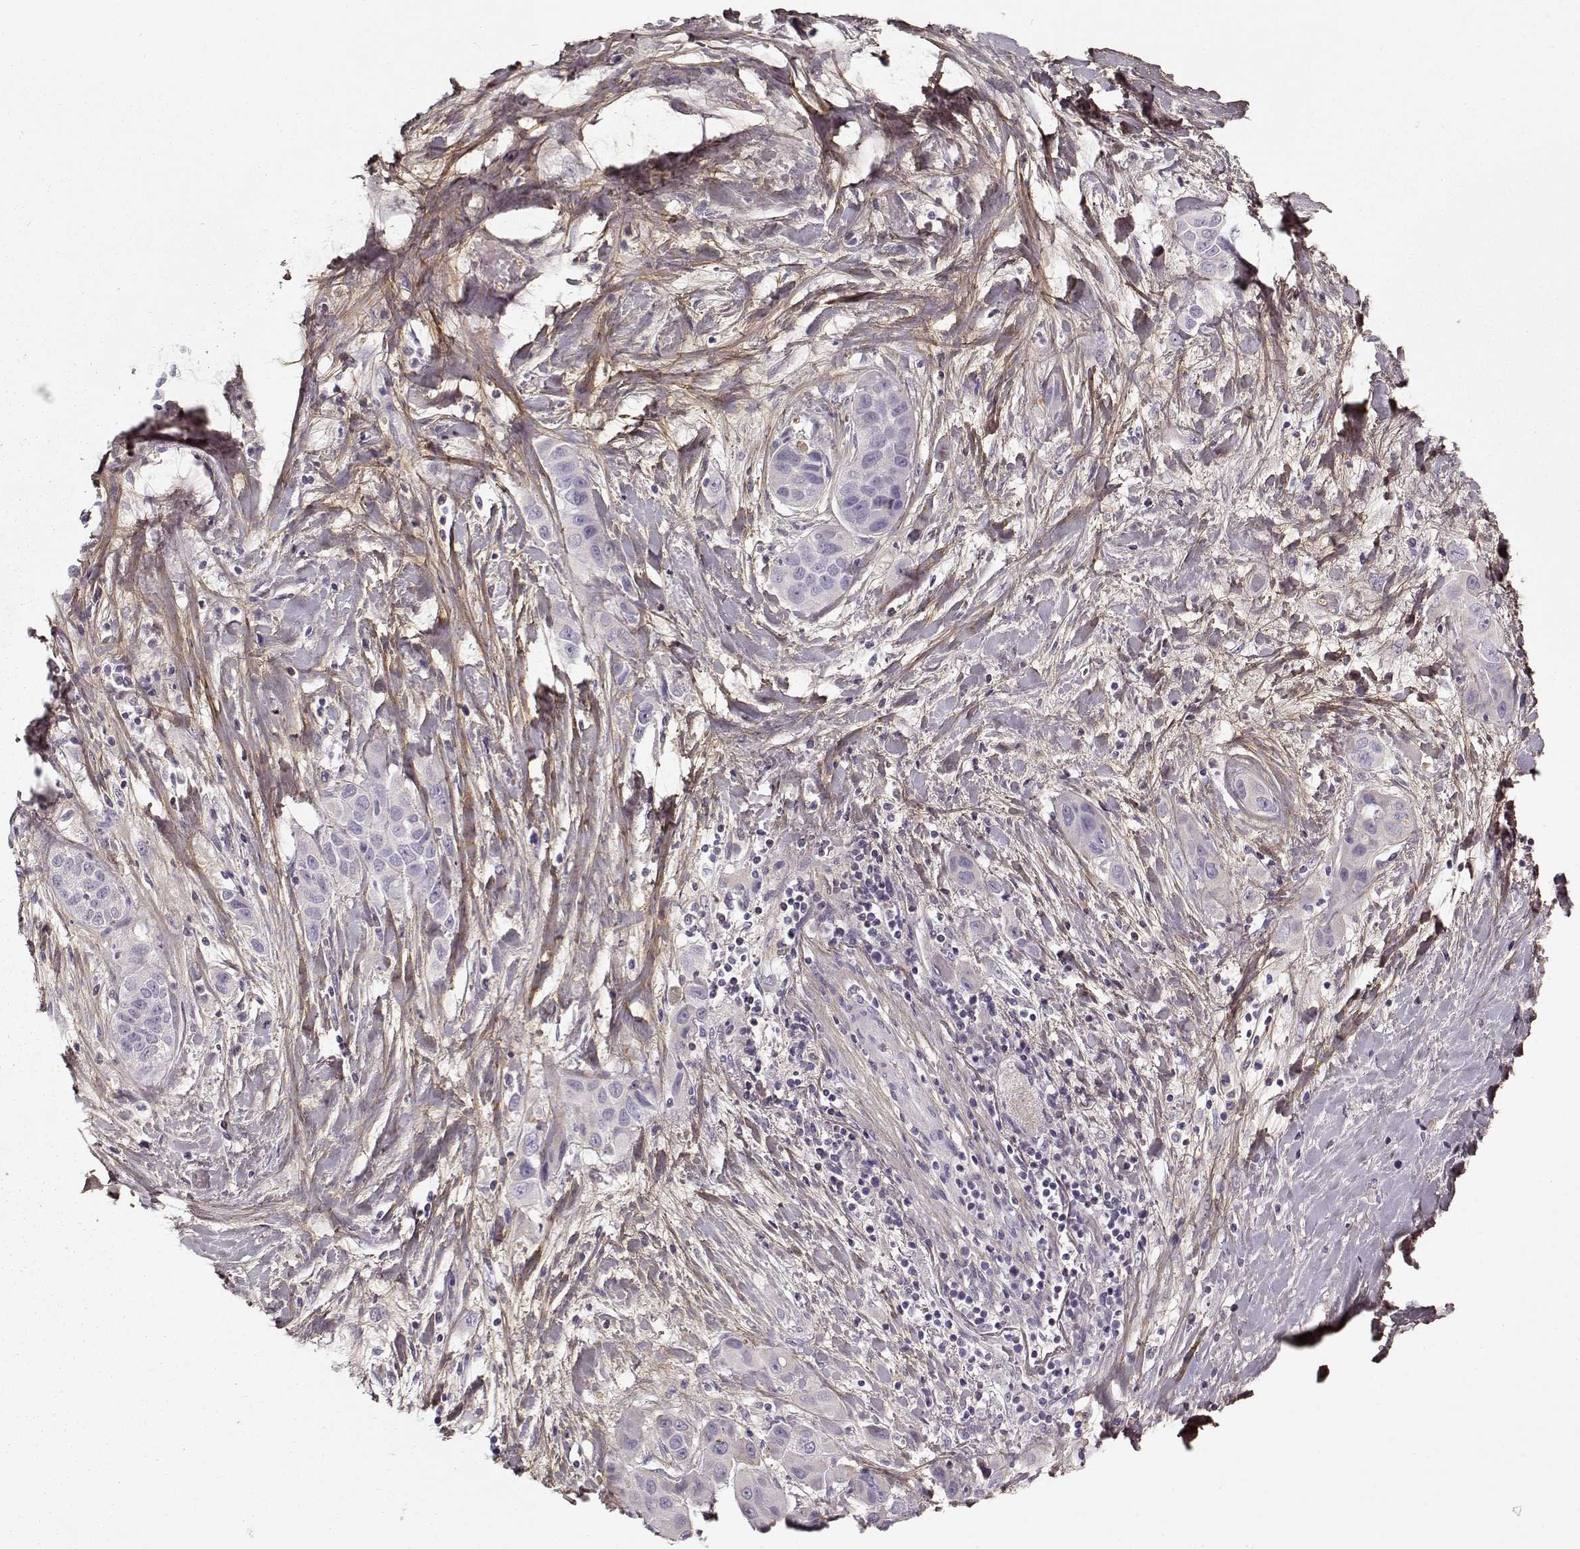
{"staining": {"intensity": "negative", "quantity": "none", "location": "none"}, "tissue": "liver cancer", "cell_type": "Tumor cells", "image_type": "cancer", "snomed": [{"axis": "morphology", "description": "Cholangiocarcinoma"}, {"axis": "topography", "description": "Liver"}], "caption": "Micrograph shows no significant protein positivity in tumor cells of liver cholangiocarcinoma. (DAB IHC visualized using brightfield microscopy, high magnification).", "gene": "LUM", "patient": {"sex": "female", "age": 52}}